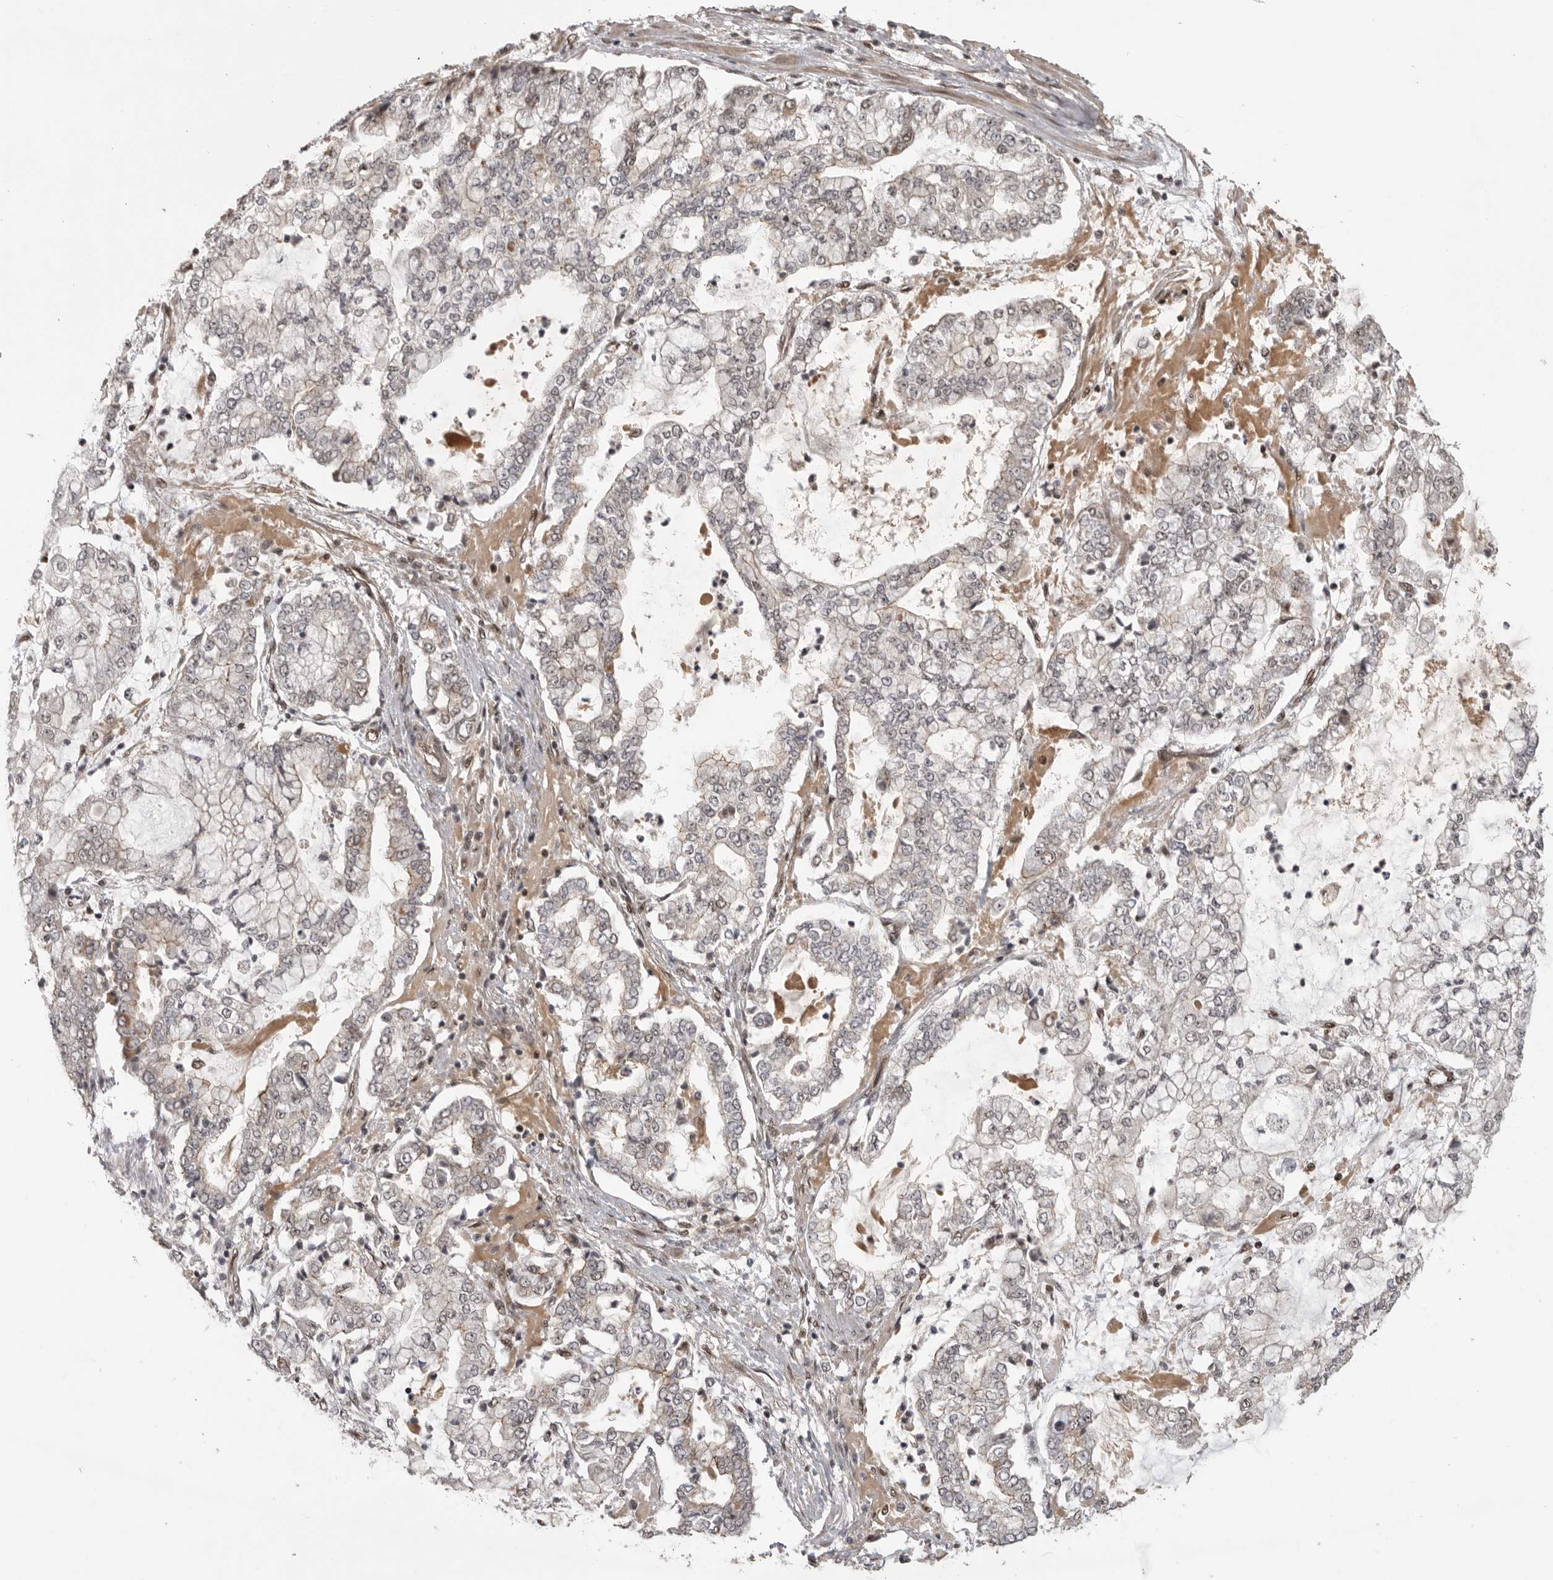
{"staining": {"intensity": "weak", "quantity": "25%-75%", "location": "nuclear"}, "tissue": "stomach cancer", "cell_type": "Tumor cells", "image_type": "cancer", "snomed": [{"axis": "morphology", "description": "Adenocarcinoma, NOS"}, {"axis": "topography", "description": "Stomach"}], "caption": "Immunohistochemical staining of human stomach cancer (adenocarcinoma) exhibits low levels of weak nuclear protein expression in about 25%-75% of tumor cells.", "gene": "CBLL1", "patient": {"sex": "male", "age": 76}}